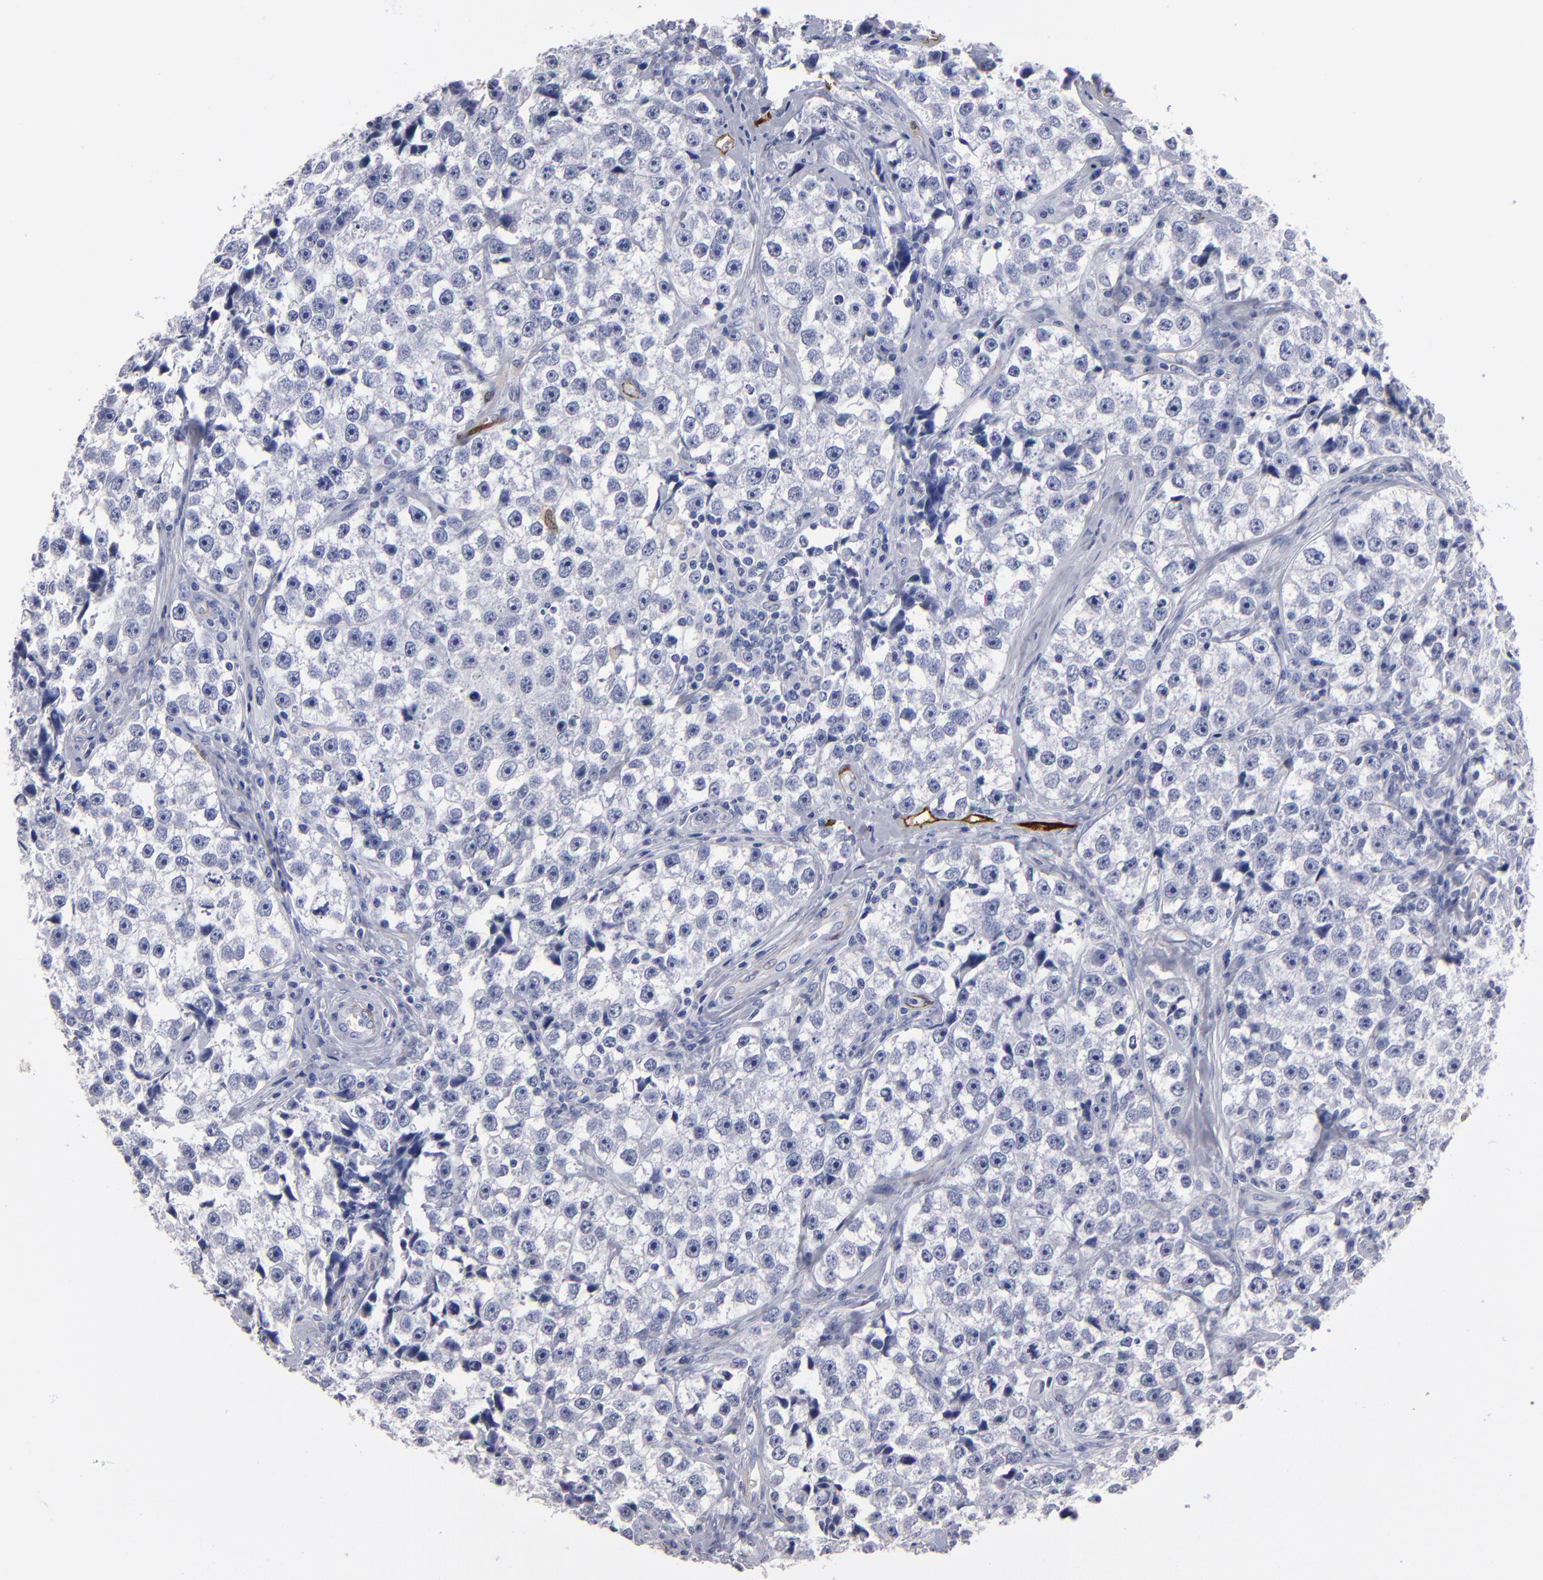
{"staining": {"intensity": "negative", "quantity": "none", "location": "none"}, "tissue": "testis cancer", "cell_type": "Tumor cells", "image_type": "cancer", "snomed": [{"axis": "morphology", "description": "Seminoma, NOS"}, {"axis": "topography", "description": "Testis"}], "caption": "Immunohistochemistry (IHC) photomicrograph of seminoma (testis) stained for a protein (brown), which reveals no expression in tumor cells.", "gene": "FABP4", "patient": {"sex": "male", "age": 32}}